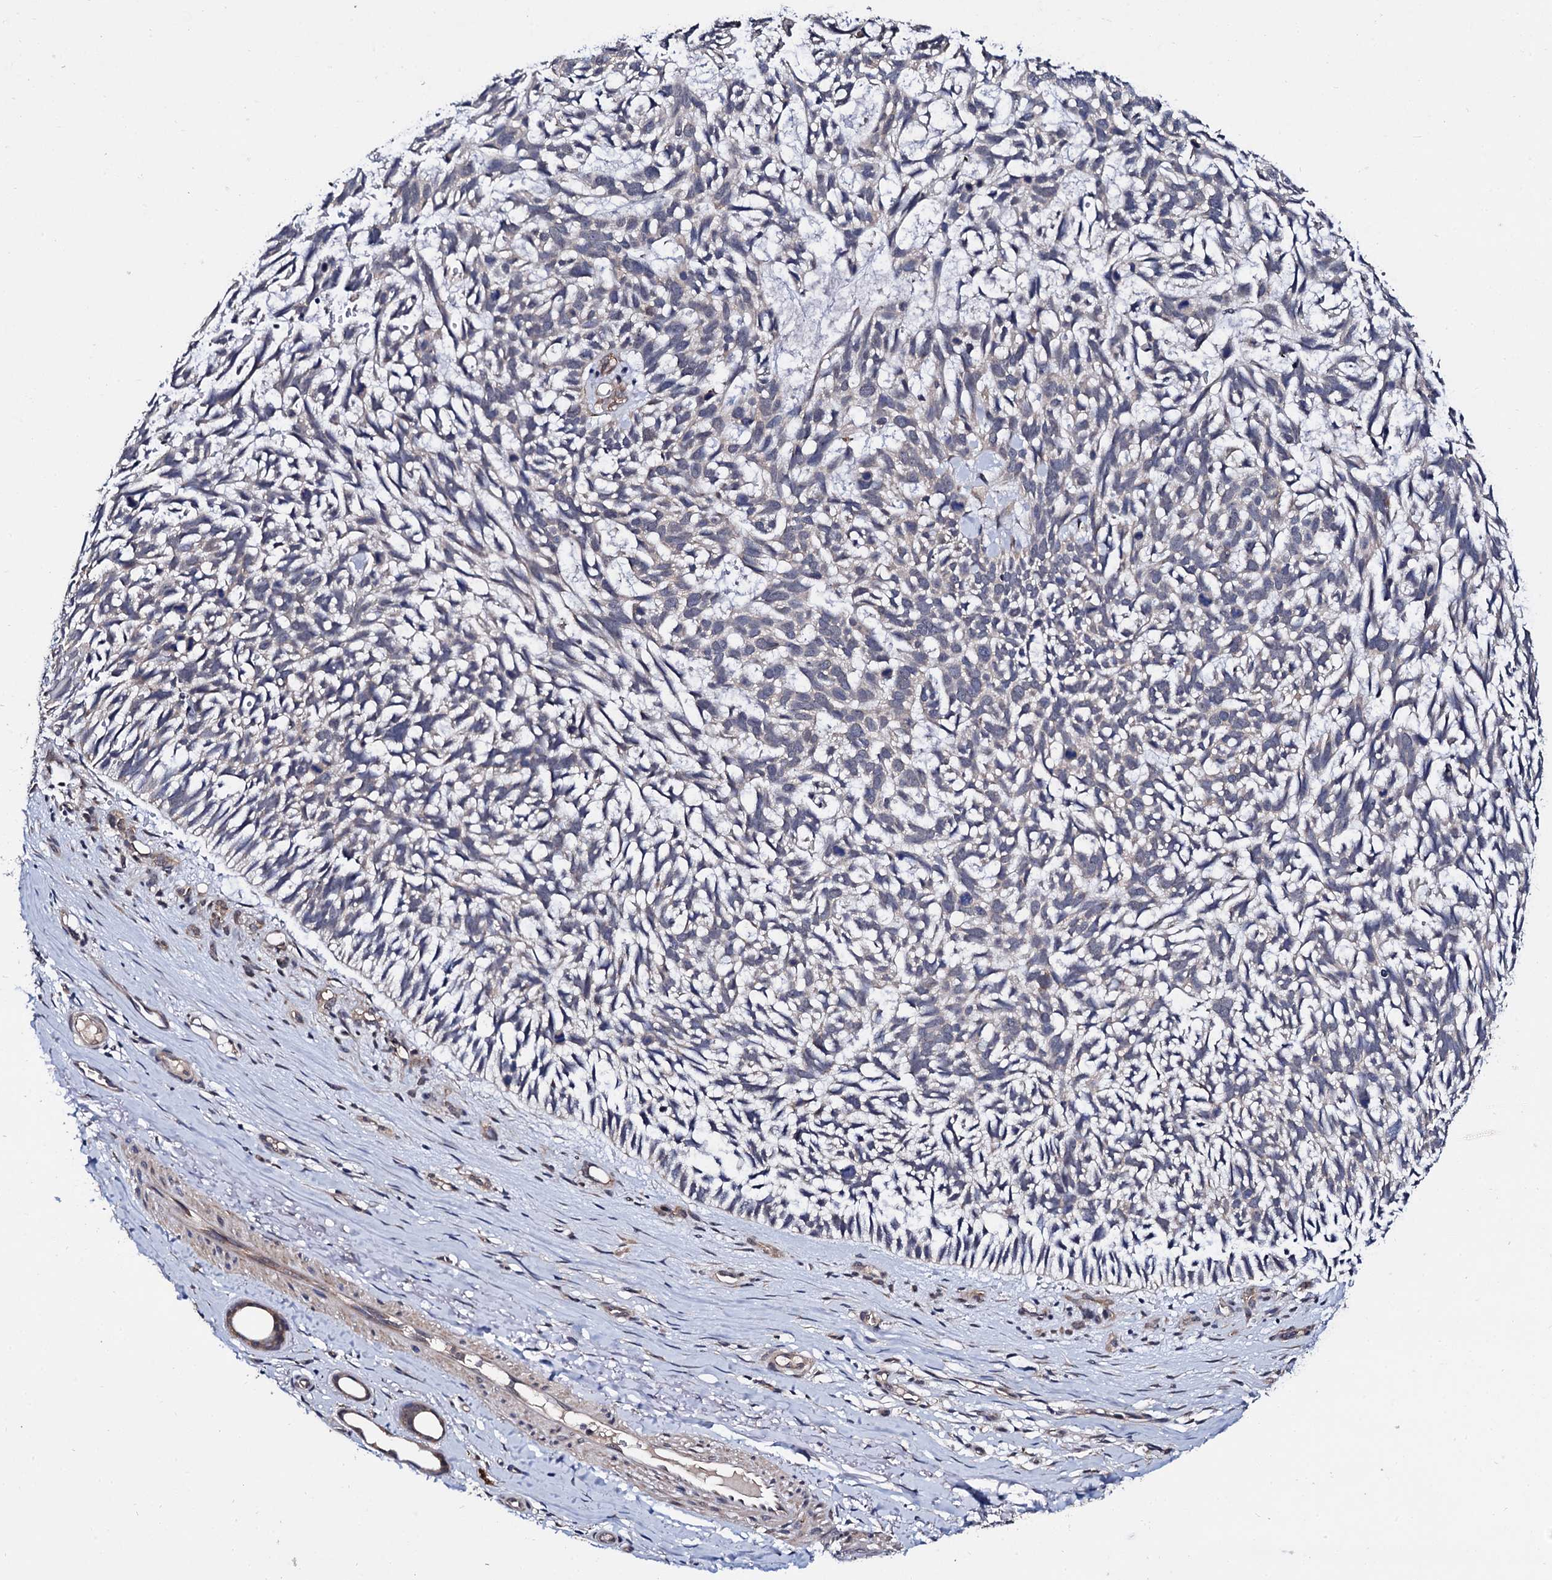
{"staining": {"intensity": "negative", "quantity": "none", "location": "none"}, "tissue": "skin cancer", "cell_type": "Tumor cells", "image_type": "cancer", "snomed": [{"axis": "morphology", "description": "Basal cell carcinoma"}, {"axis": "topography", "description": "Skin"}], "caption": "Skin cancer (basal cell carcinoma) was stained to show a protein in brown. There is no significant staining in tumor cells. (DAB (3,3'-diaminobenzidine) IHC visualized using brightfield microscopy, high magnification).", "gene": "IP6K1", "patient": {"sex": "male", "age": 88}}